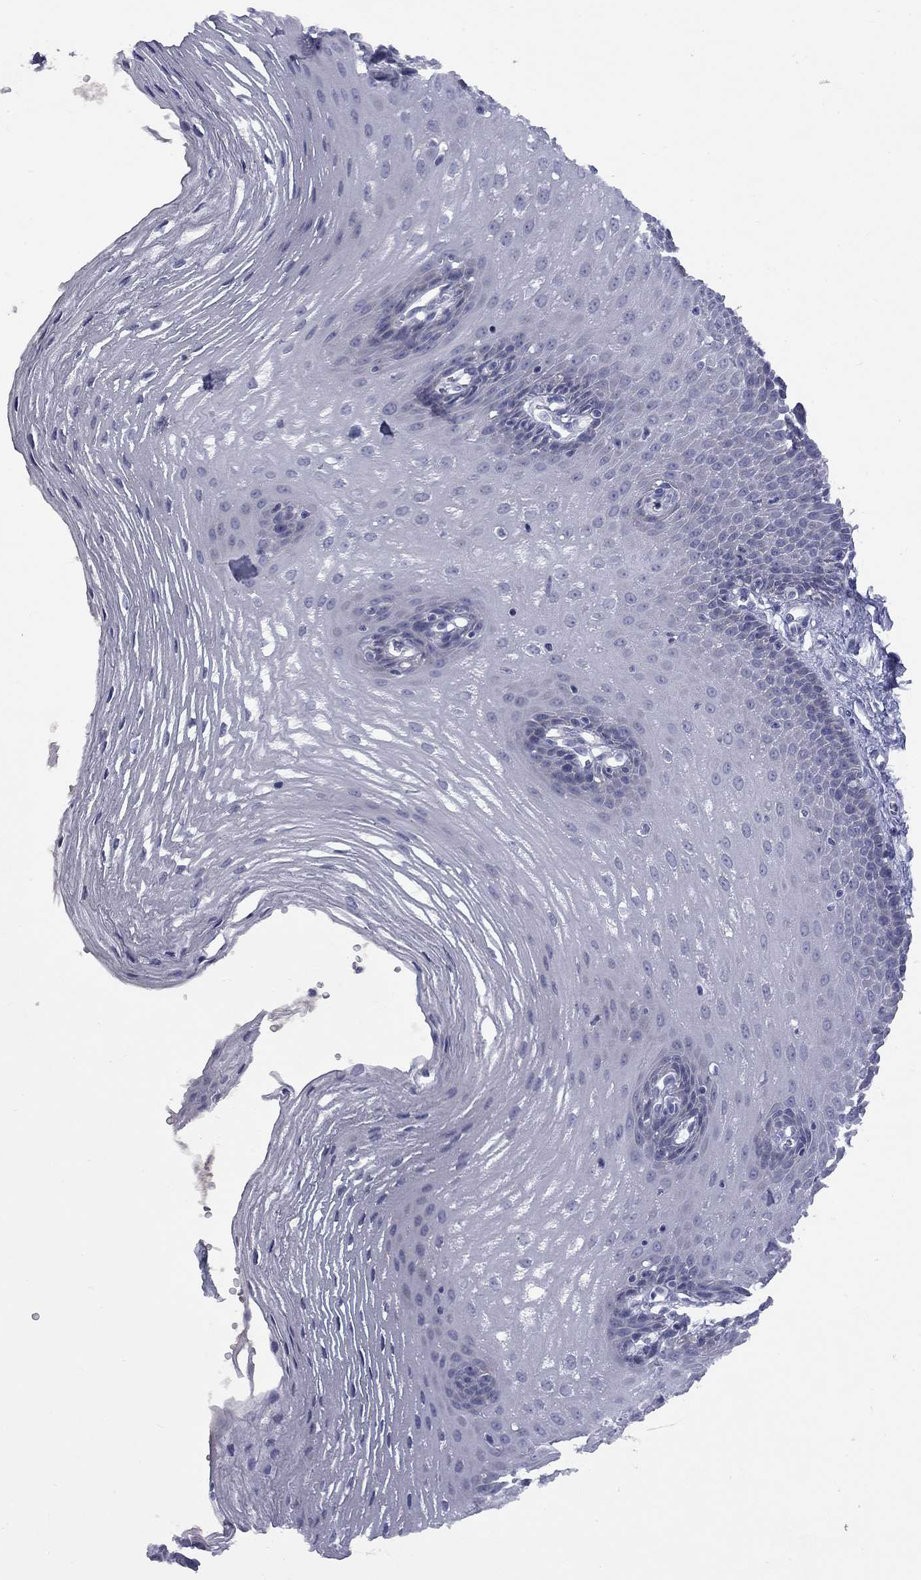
{"staining": {"intensity": "negative", "quantity": "none", "location": "none"}, "tissue": "esophagus", "cell_type": "Squamous epithelial cells", "image_type": "normal", "snomed": [{"axis": "morphology", "description": "Normal tissue, NOS"}, {"axis": "topography", "description": "Esophagus"}], "caption": "This is a image of immunohistochemistry (IHC) staining of normal esophagus, which shows no expression in squamous epithelial cells.", "gene": "ABCB4", "patient": {"sex": "male", "age": 72}}